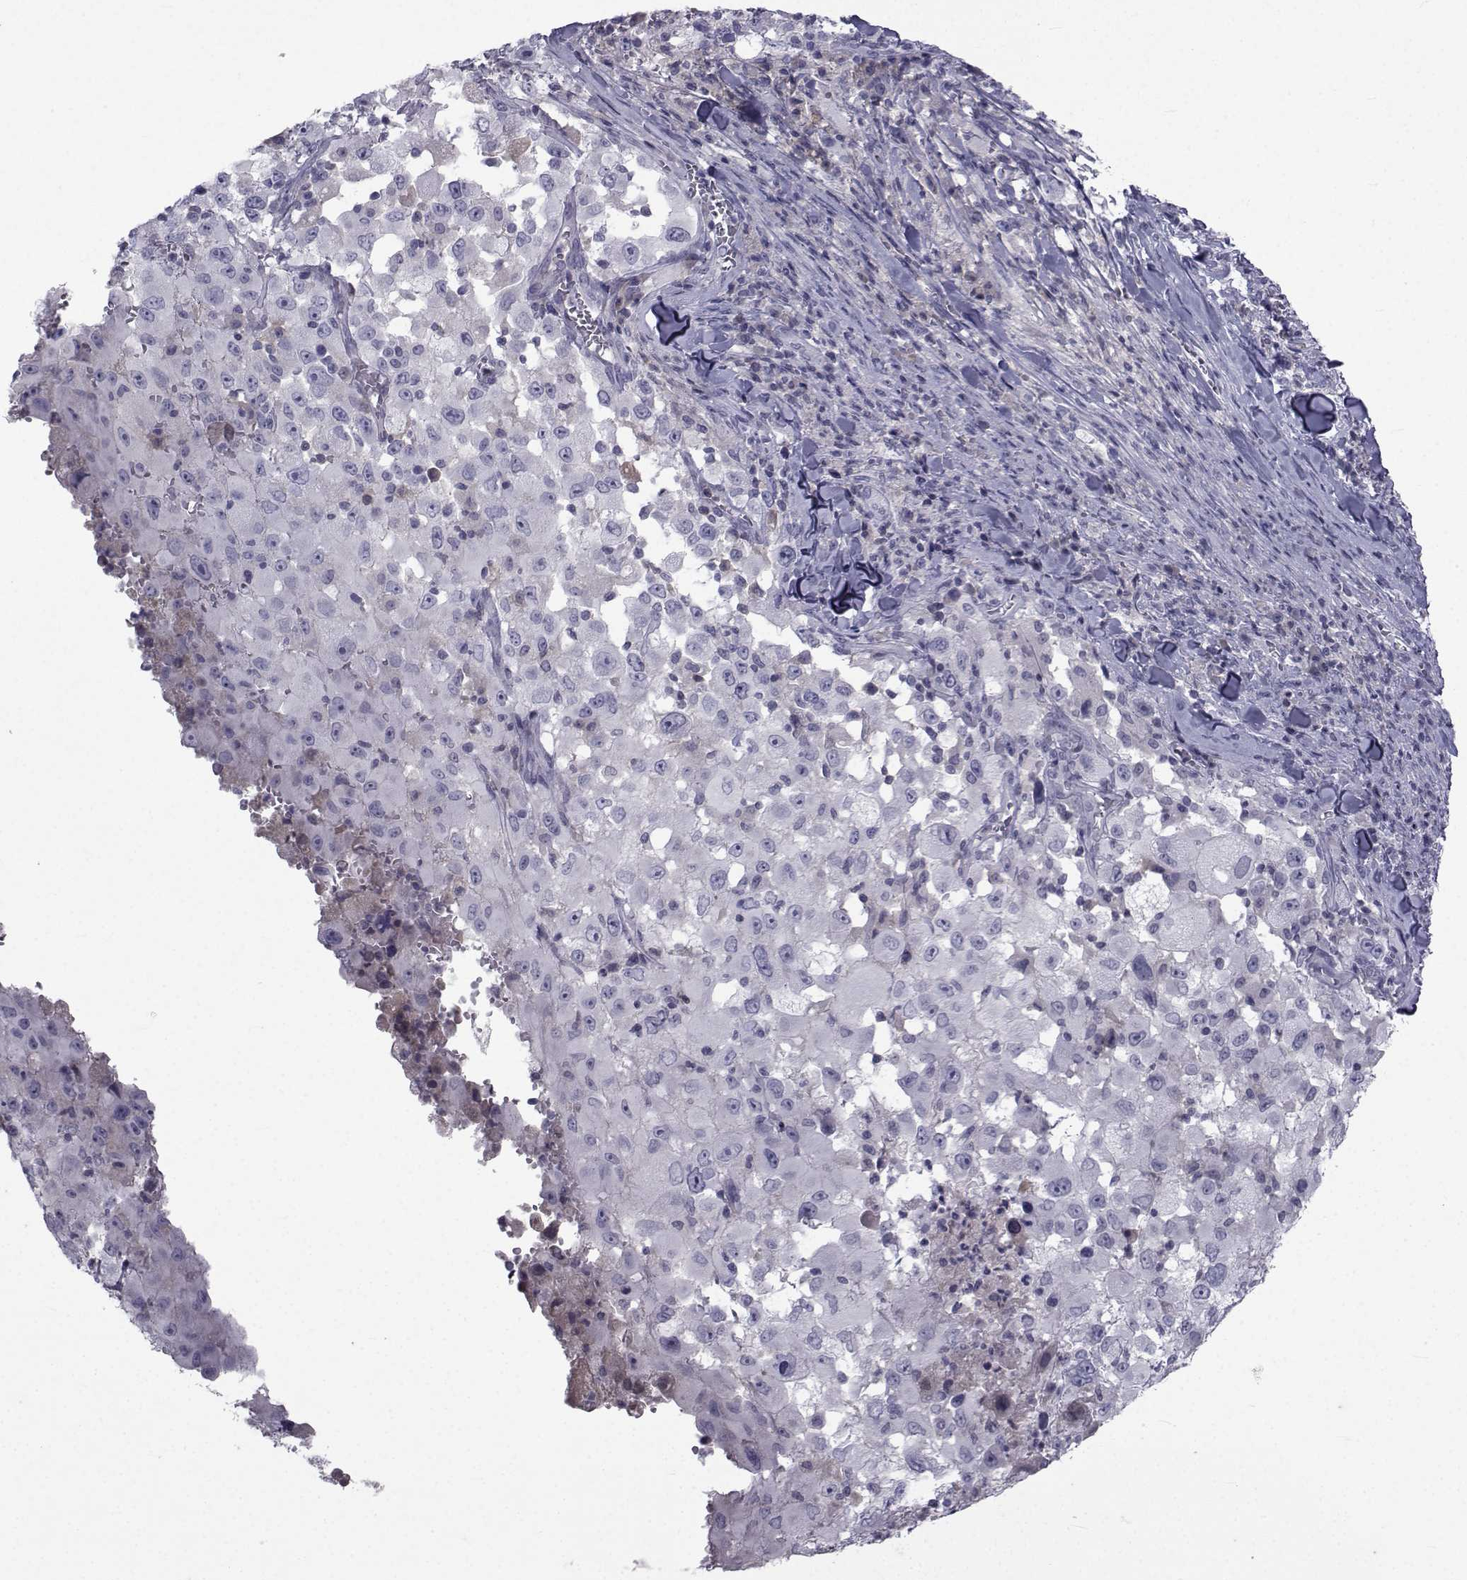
{"staining": {"intensity": "weak", "quantity": "<25%", "location": "cytoplasmic/membranous"}, "tissue": "melanoma", "cell_type": "Tumor cells", "image_type": "cancer", "snomed": [{"axis": "morphology", "description": "Malignant melanoma, Metastatic site"}, {"axis": "topography", "description": "Soft tissue"}], "caption": "High power microscopy histopathology image of an IHC image of malignant melanoma (metastatic site), revealing no significant staining in tumor cells. (Immunohistochemistry, brightfield microscopy, high magnification).", "gene": "PAX2", "patient": {"sex": "male", "age": 50}}